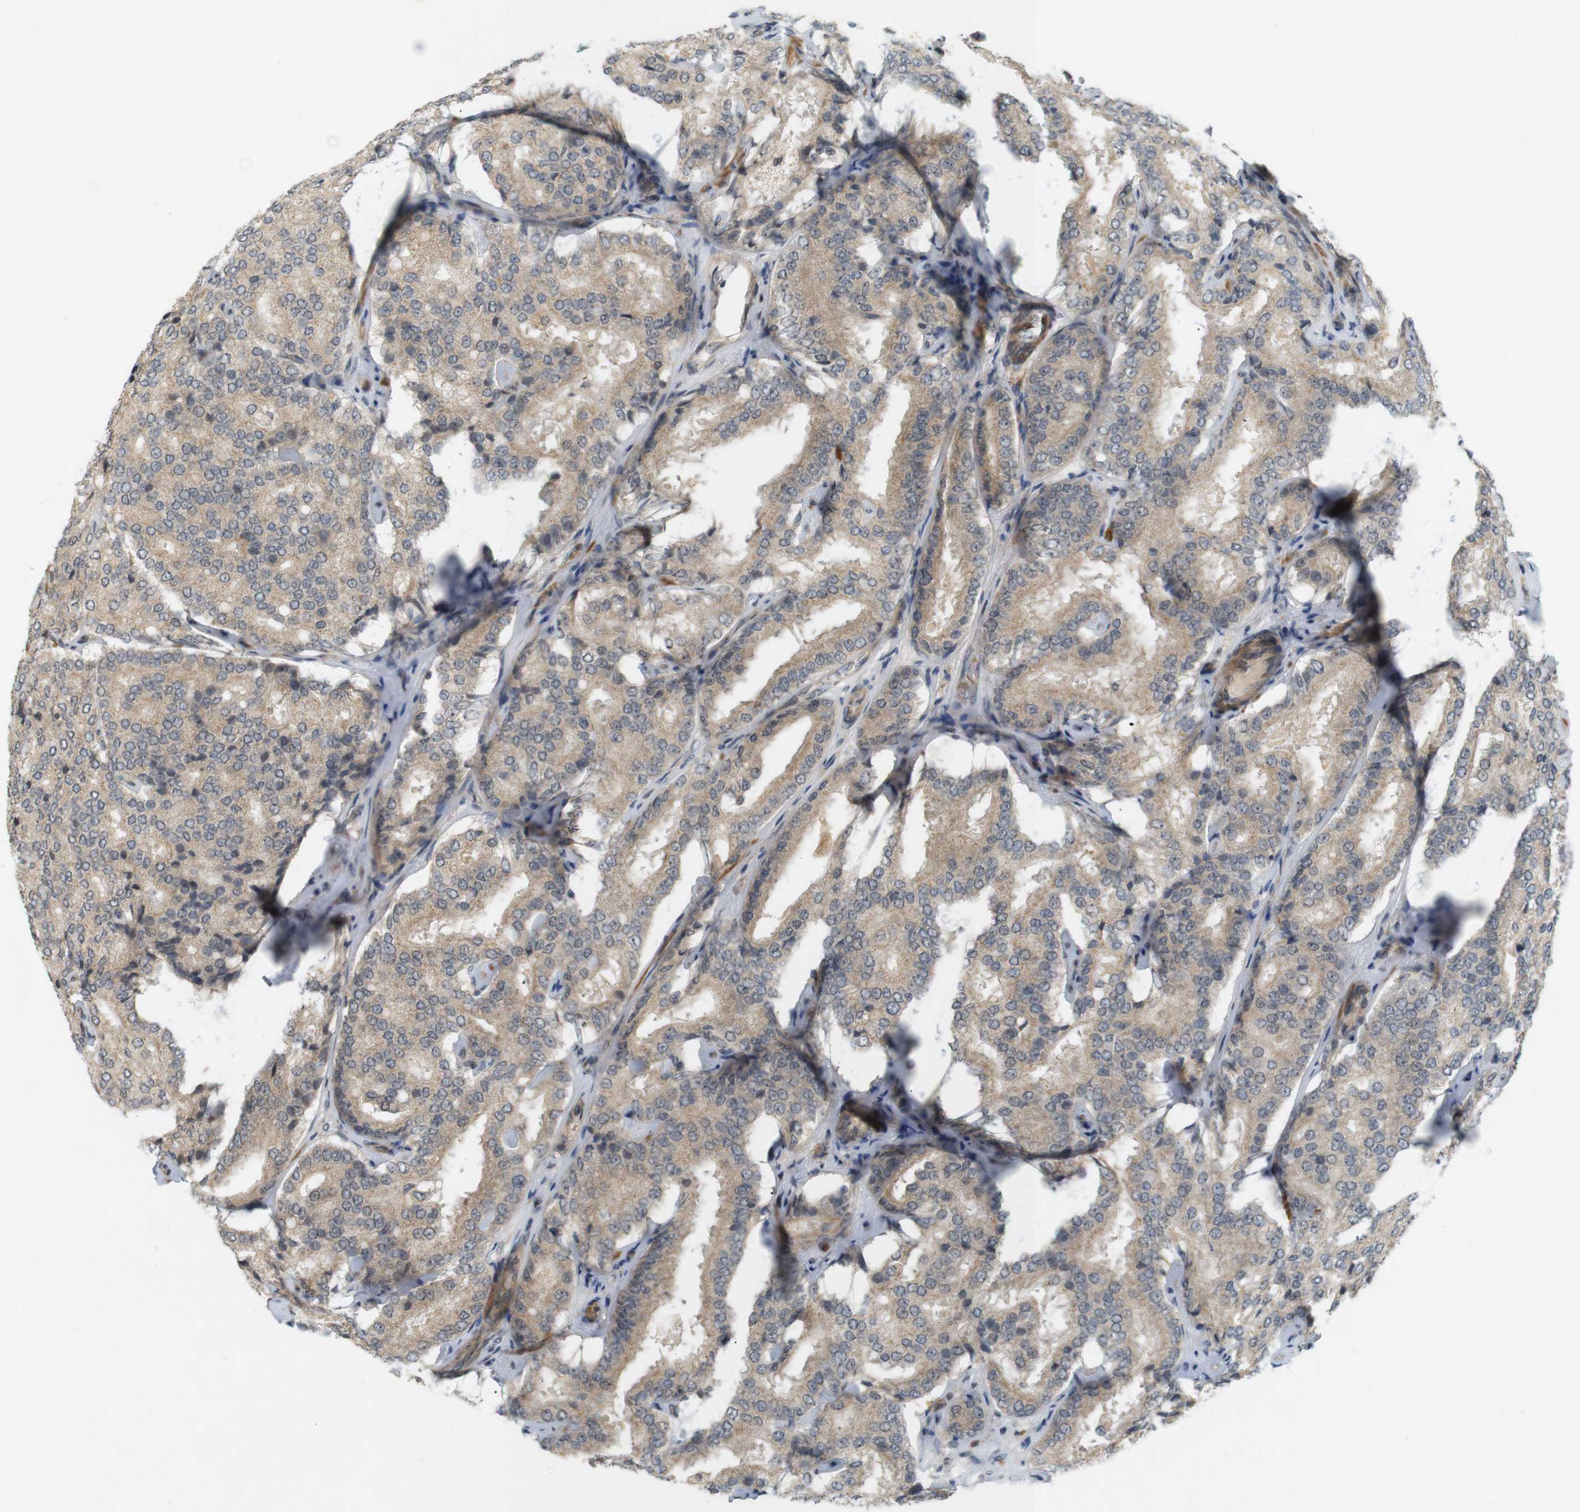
{"staining": {"intensity": "weak", "quantity": ">75%", "location": "cytoplasmic/membranous"}, "tissue": "prostate cancer", "cell_type": "Tumor cells", "image_type": "cancer", "snomed": [{"axis": "morphology", "description": "Adenocarcinoma, High grade"}, {"axis": "topography", "description": "Prostate"}], "caption": "Prostate cancer stained for a protein demonstrates weak cytoplasmic/membranous positivity in tumor cells.", "gene": "SOCS6", "patient": {"sex": "male", "age": 65}}